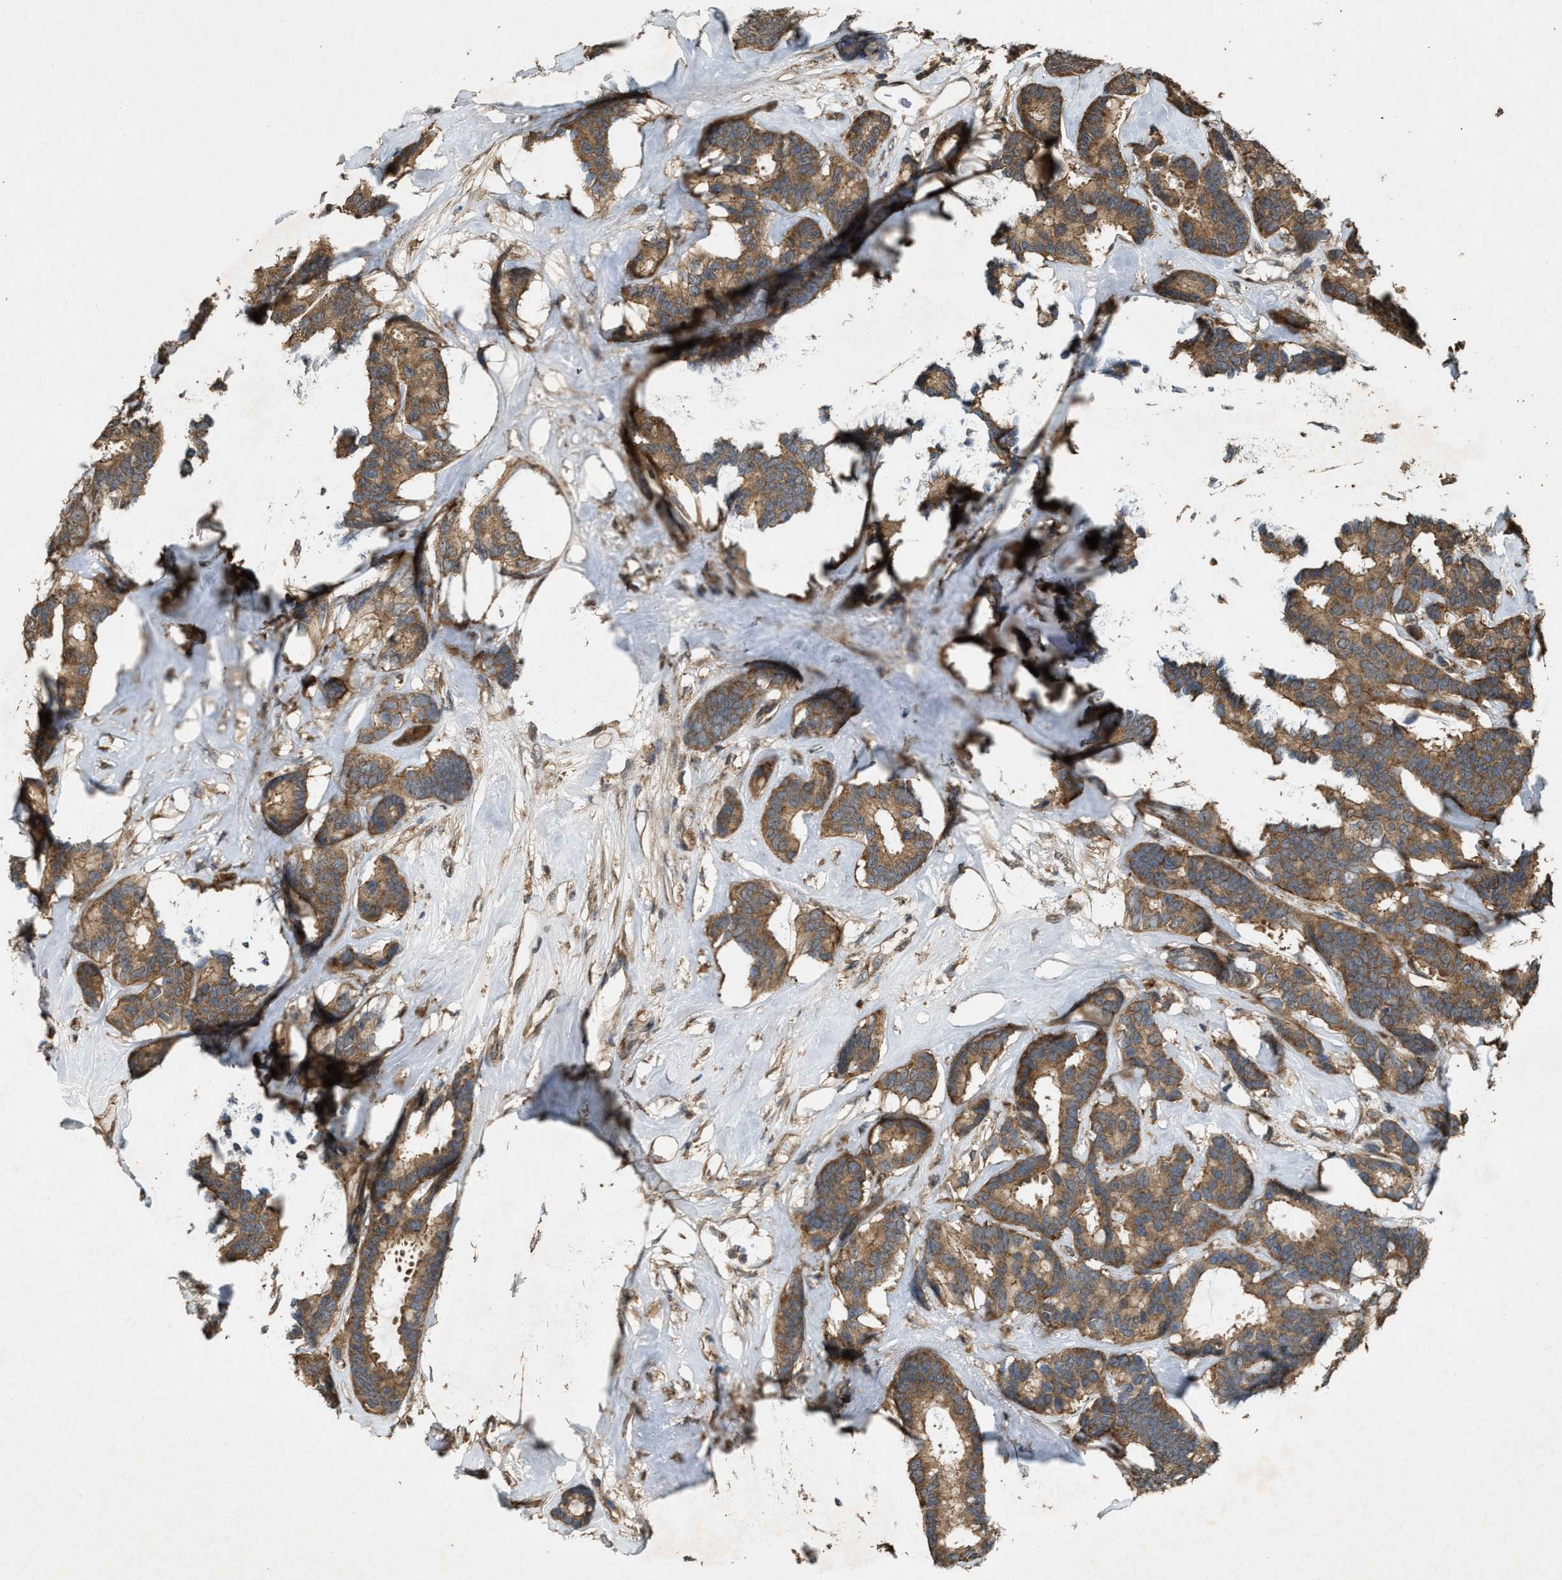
{"staining": {"intensity": "moderate", "quantity": ">75%", "location": "cytoplasmic/membranous"}, "tissue": "breast cancer", "cell_type": "Tumor cells", "image_type": "cancer", "snomed": [{"axis": "morphology", "description": "Duct carcinoma"}, {"axis": "topography", "description": "Breast"}], "caption": "Tumor cells display medium levels of moderate cytoplasmic/membranous positivity in approximately >75% of cells in intraductal carcinoma (breast). The staining is performed using DAB brown chromogen to label protein expression. The nuclei are counter-stained blue using hematoxylin.", "gene": "ARHGEF5", "patient": {"sex": "female", "age": 87}}